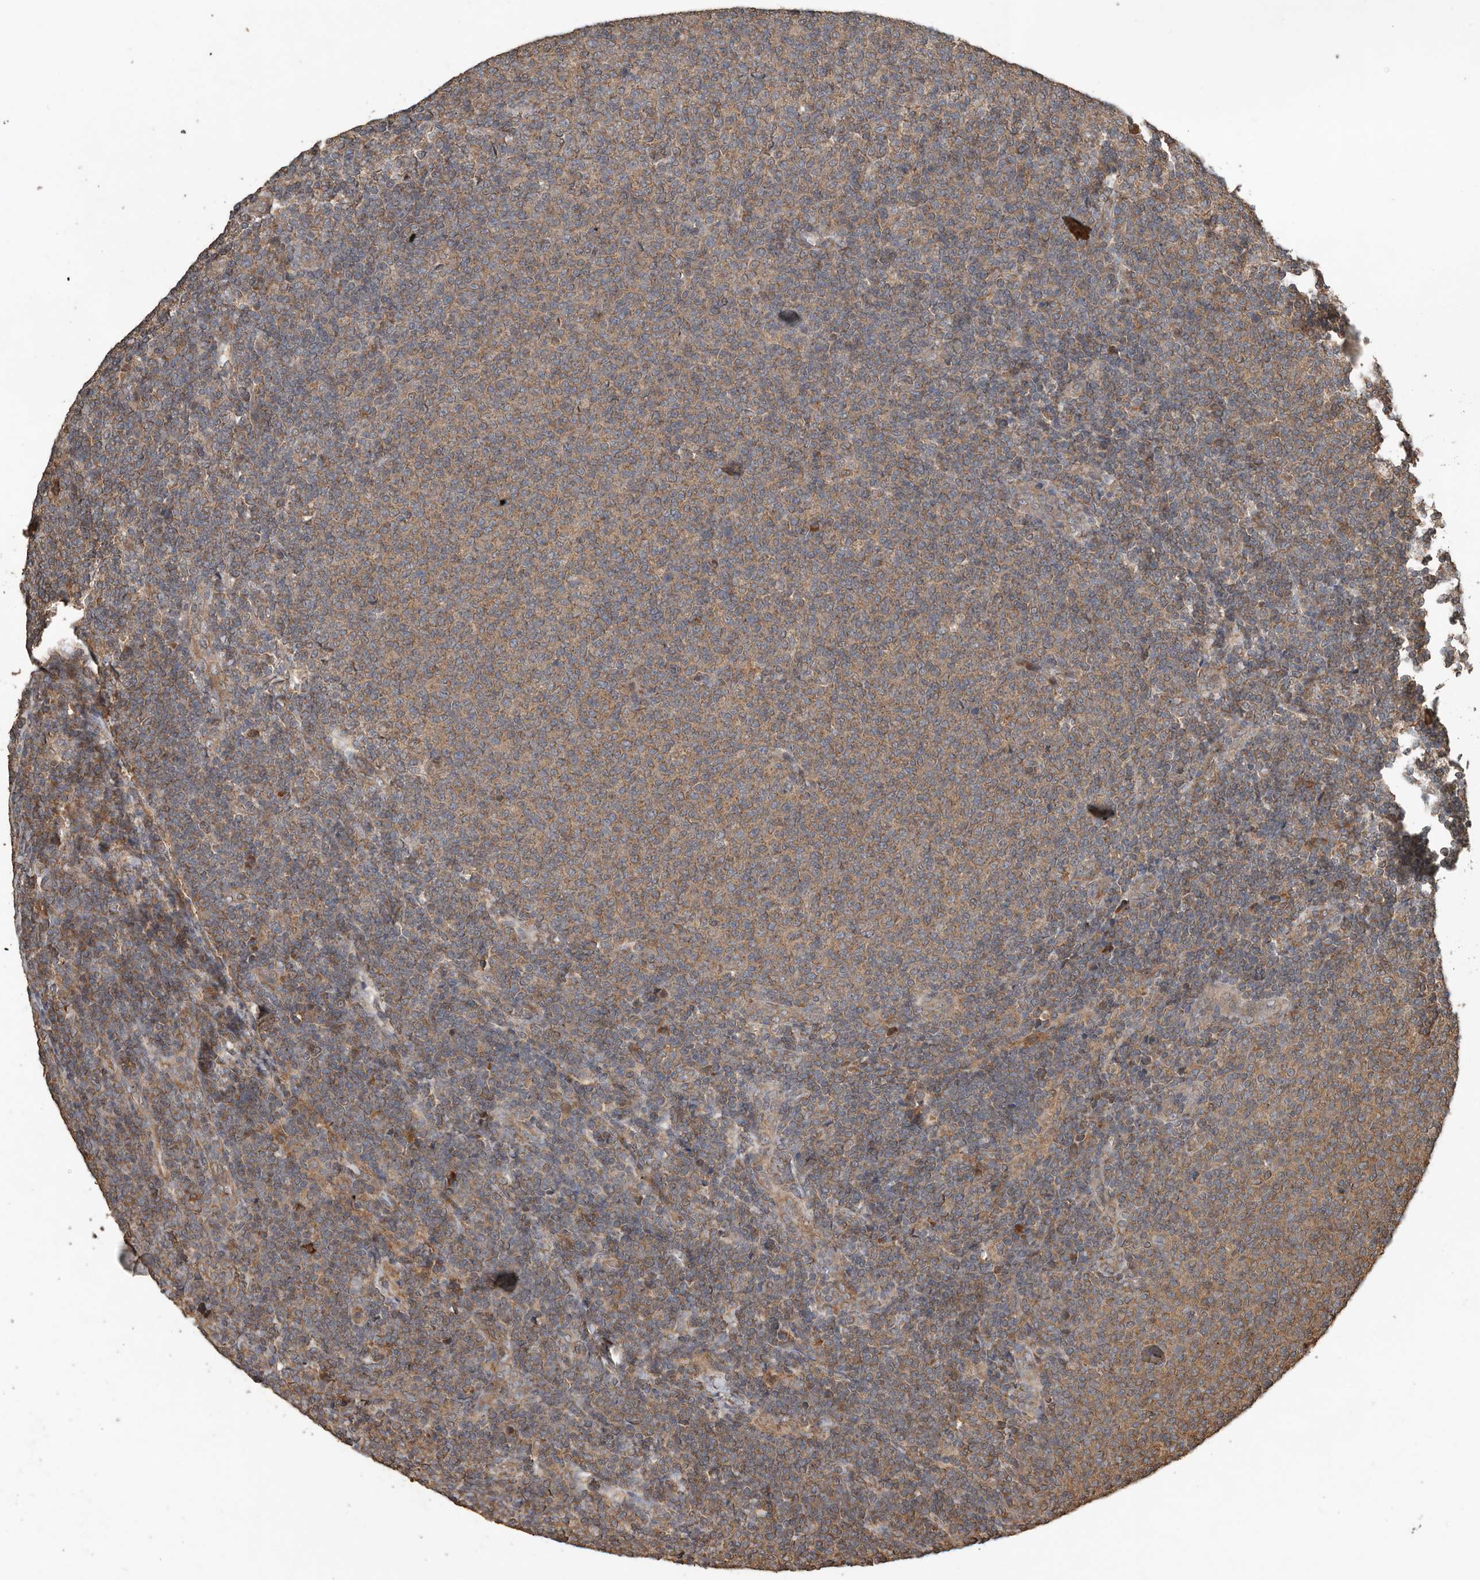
{"staining": {"intensity": "weak", "quantity": "25%-75%", "location": "cytoplasmic/membranous"}, "tissue": "lymphoma", "cell_type": "Tumor cells", "image_type": "cancer", "snomed": [{"axis": "morphology", "description": "Malignant lymphoma, non-Hodgkin's type, Low grade"}, {"axis": "topography", "description": "Lymph node"}], "caption": "Protein analysis of low-grade malignant lymphoma, non-Hodgkin's type tissue reveals weak cytoplasmic/membranous positivity in approximately 25%-75% of tumor cells. Ihc stains the protein in brown and the nuclei are stained blue.", "gene": "RNF207", "patient": {"sex": "male", "age": 66}}